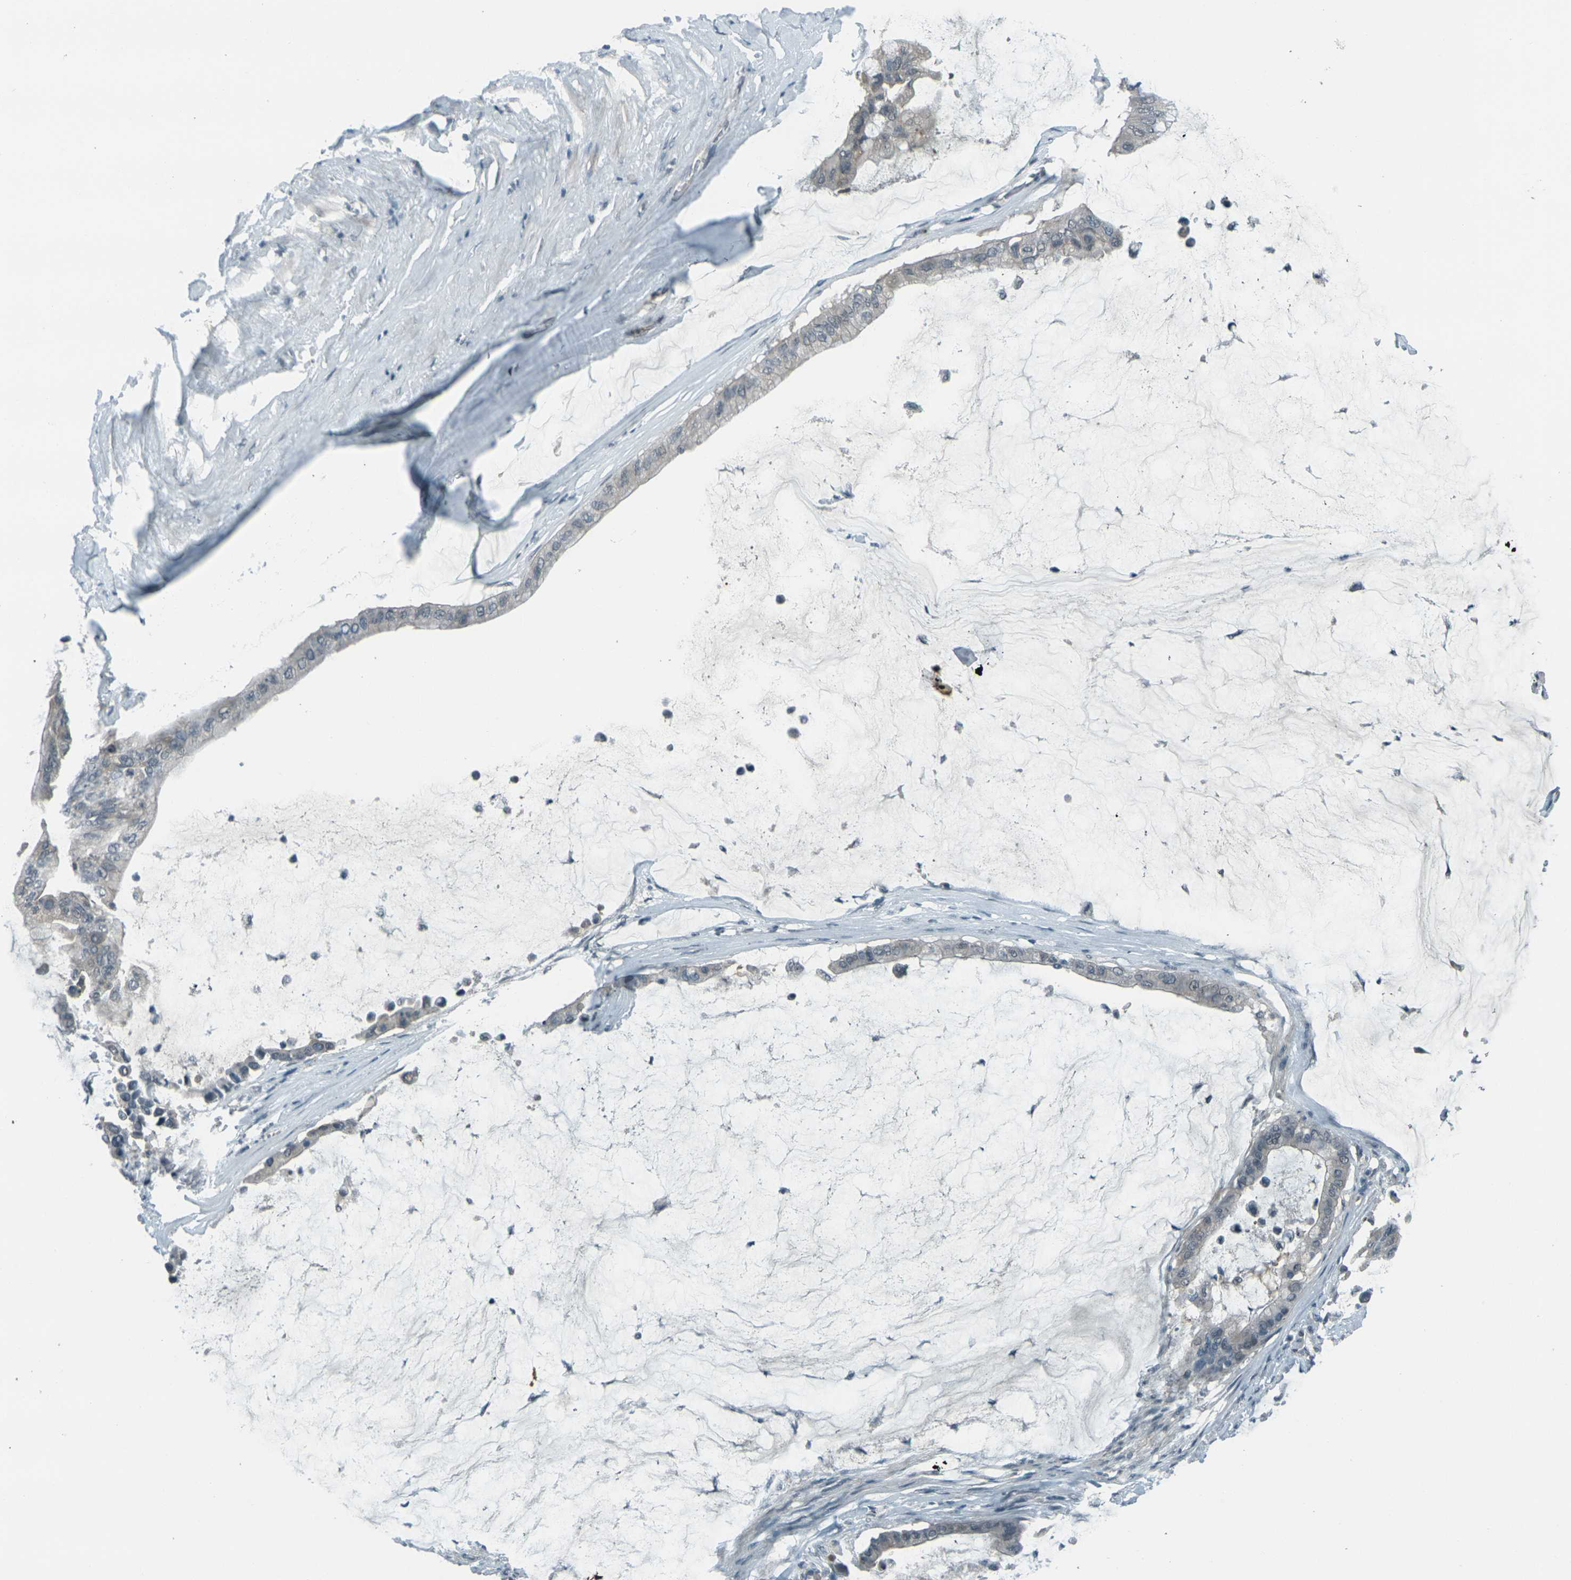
{"staining": {"intensity": "weak", "quantity": "<25%", "location": "cytoplasmic/membranous"}, "tissue": "pancreatic cancer", "cell_type": "Tumor cells", "image_type": "cancer", "snomed": [{"axis": "morphology", "description": "Adenocarcinoma, NOS"}, {"axis": "topography", "description": "Pancreas"}], "caption": "Immunohistochemistry photomicrograph of neoplastic tissue: human pancreatic cancer stained with DAB demonstrates no significant protein staining in tumor cells.", "gene": "GPR19", "patient": {"sex": "male", "age": 41}}